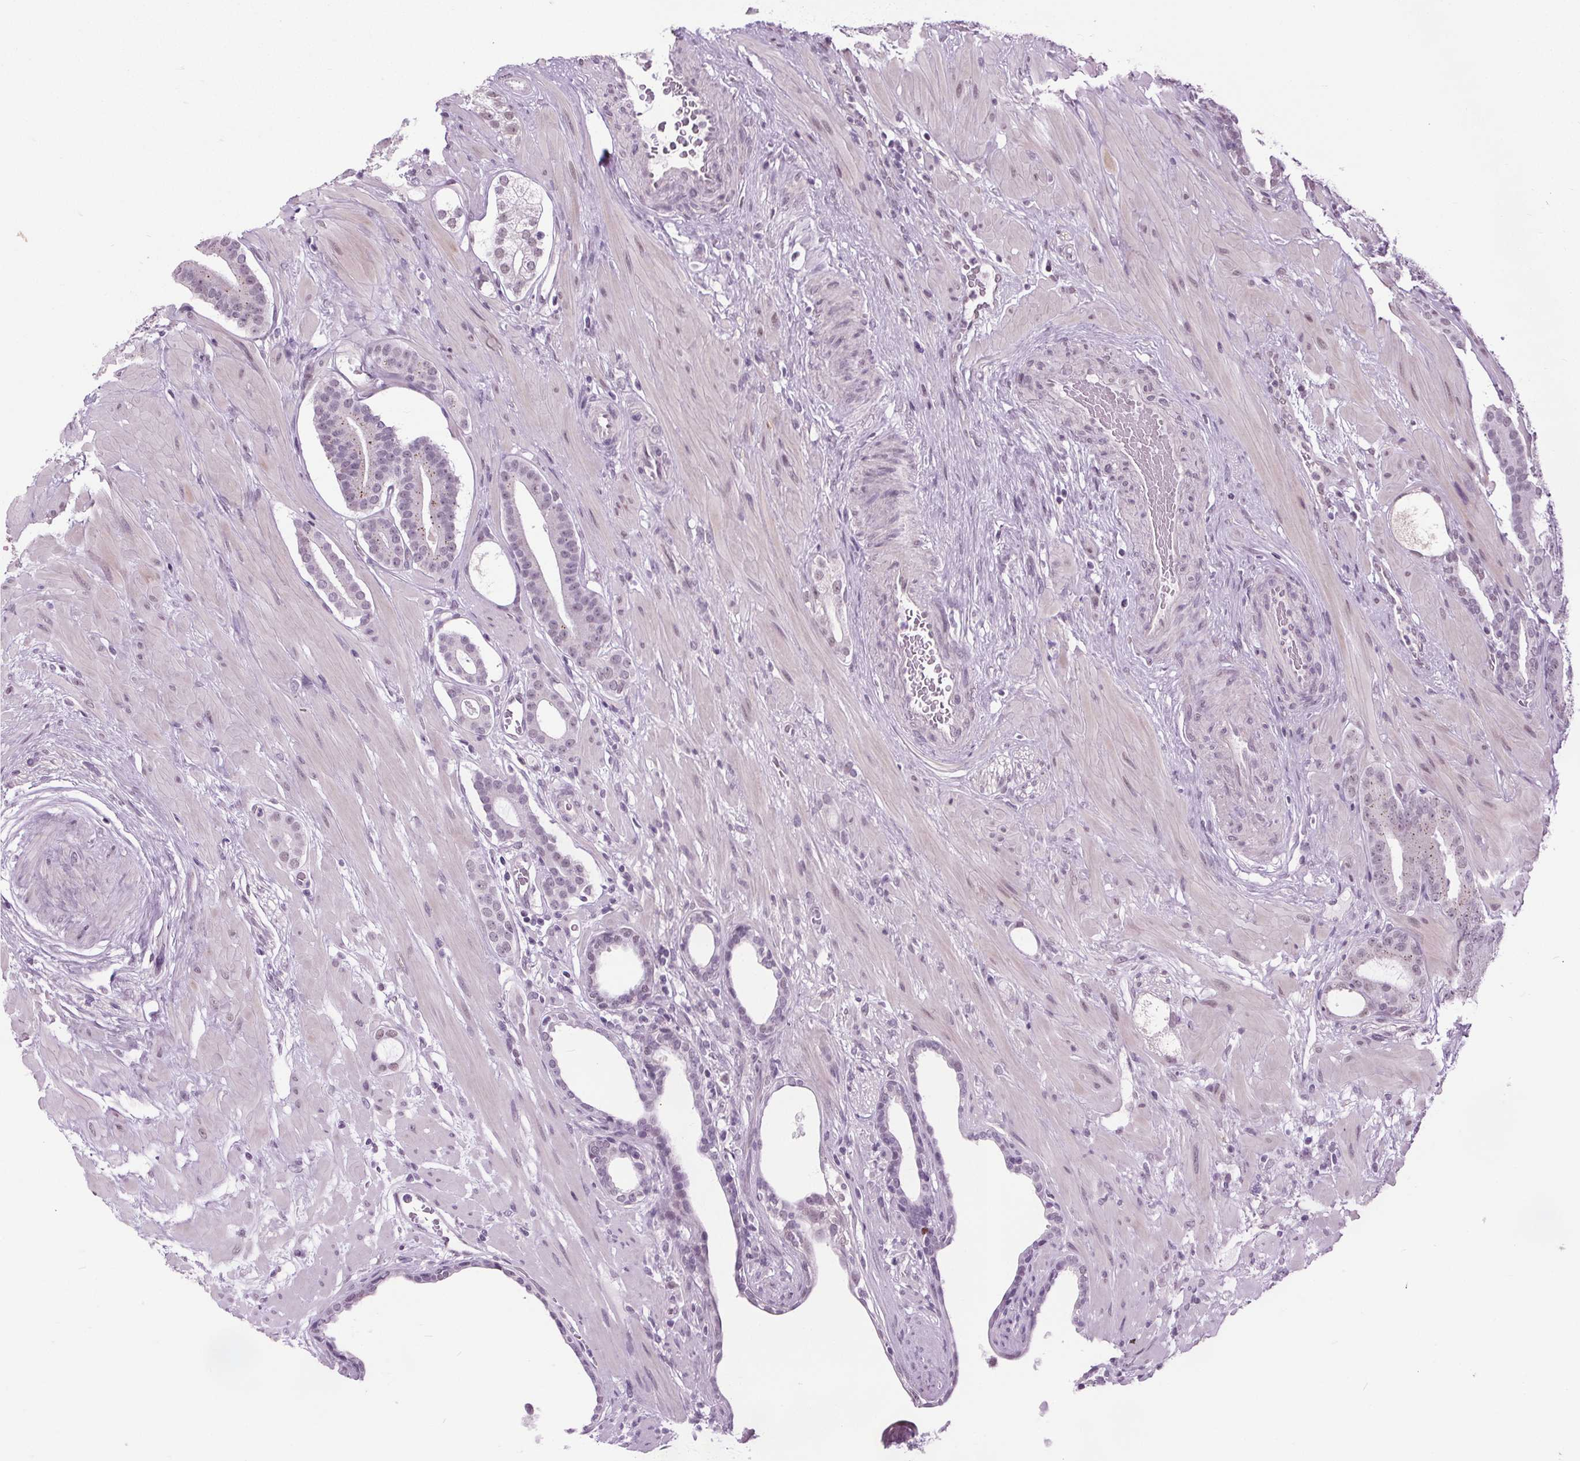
{"staining": {"intensity": "moderate", "quantity": "<25%", "location": "cytoplasmic/membranous"}, "tissue": "prostate cancer", "cell_type": "Tumor cells", "image_type": "cancer", "snomed": [{"axis": "morphology", "description": "Adenocarcinoma, Low grade"}, {"axis": "topography", "description": "Prostate"}], "caption": "Immunohistochemical staining of human low-grade adenocarcinoma (prostate) exhibits low levels of moderate cytoplasmic/membranous expression in approximately <25% of tumor cells.", "gene": "CEBPA", "patient": {"sex": "male", "age": 57}}